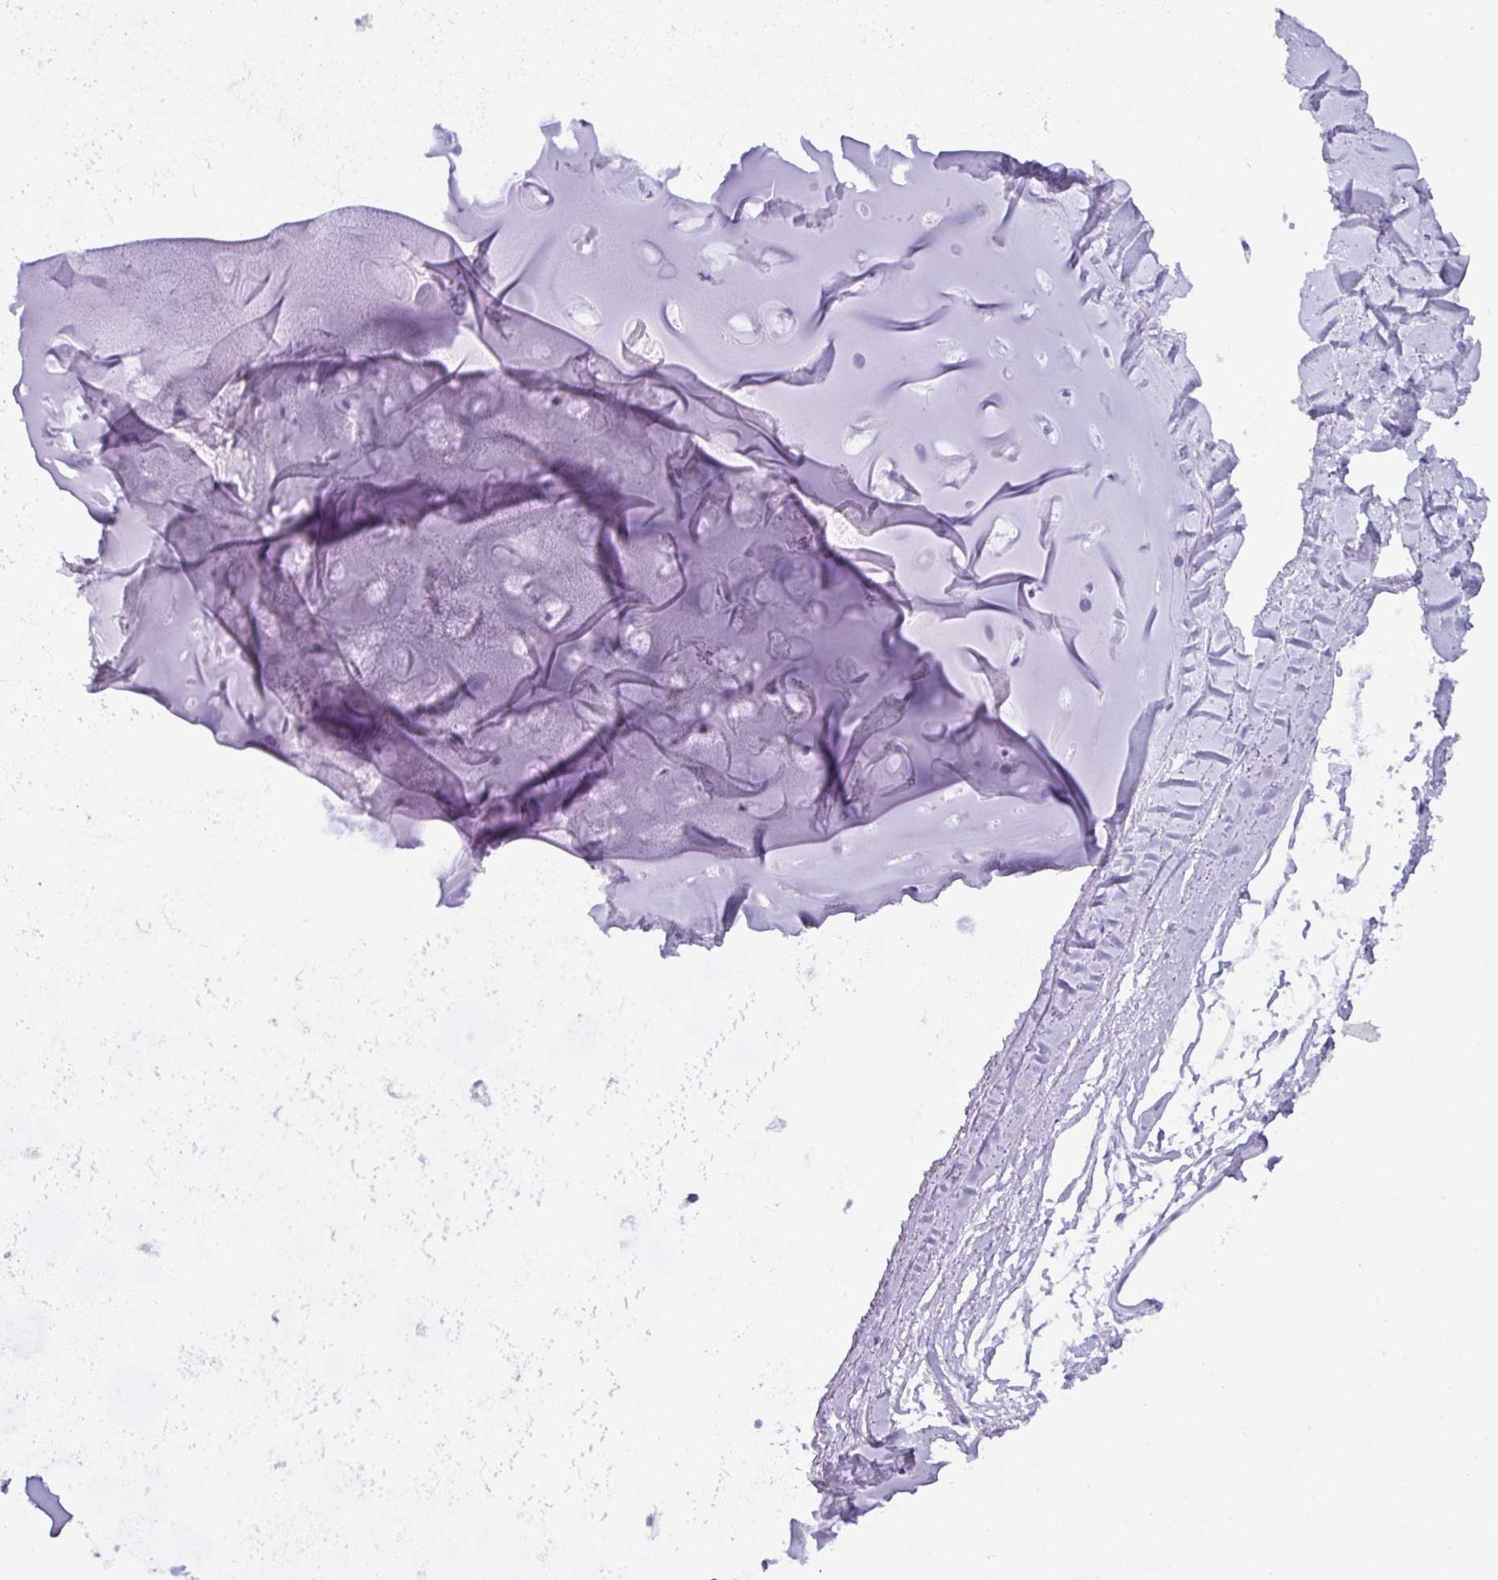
{"staining": {"intensity": "negative", "quantity": "none", "location": "none"}, "tissue": "adipose tissue", "cell_type": "Adipocytes", "image_type": "normal", "snomed": [{"axis": "morphology", "description": "Normal tissue, NOS"}, {"axis": "topography", "description": "Cartilage tissue"}, {"axis": "topography", "description": "Bronchus"}], "caption": "IHC of normal adipose tissue displays no positivity in adipocytes.", "gene": "NCCRP1", "patient": {"sex": "female", "age": 72}}